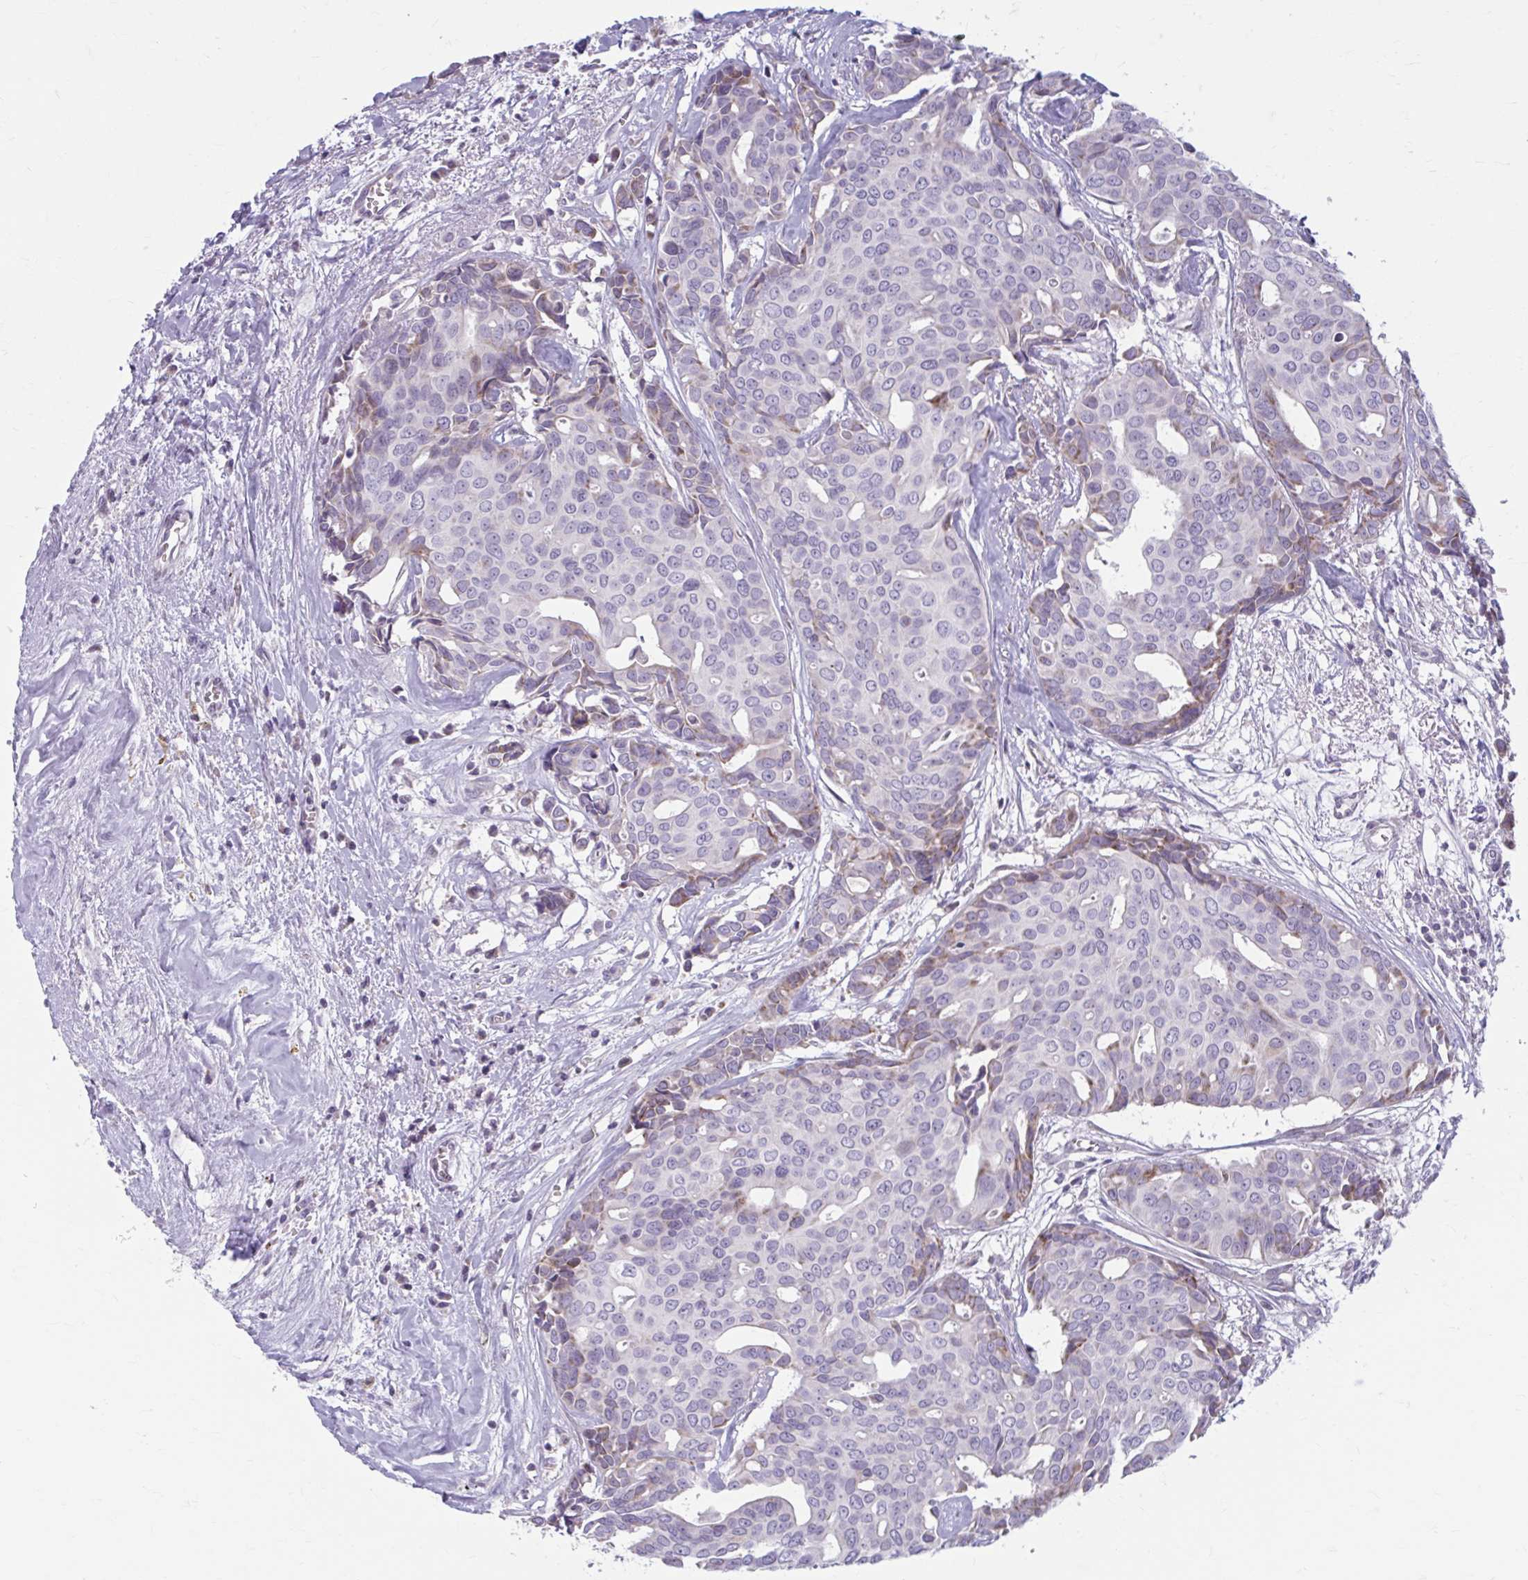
{"staining": {"intensity": "weak", "quantity": "<25%", "location": "cytoplasmic/membranous"}, "tissue": "breast cancer", "cell_type": "Tumor cells", "image_type": "cancer", "snomed": [{"axis": "morphology", "description": "Duct carcinoma"}, {"axis": "topography", "description": "Breast"}], "caption": "Immunohistochemistry (IHC) of human intraductal carcinoma (breast) exhibits no expression in tumor cells.", "gene": "MSMO1", "patient": {"sex": "female", "age": 54}}